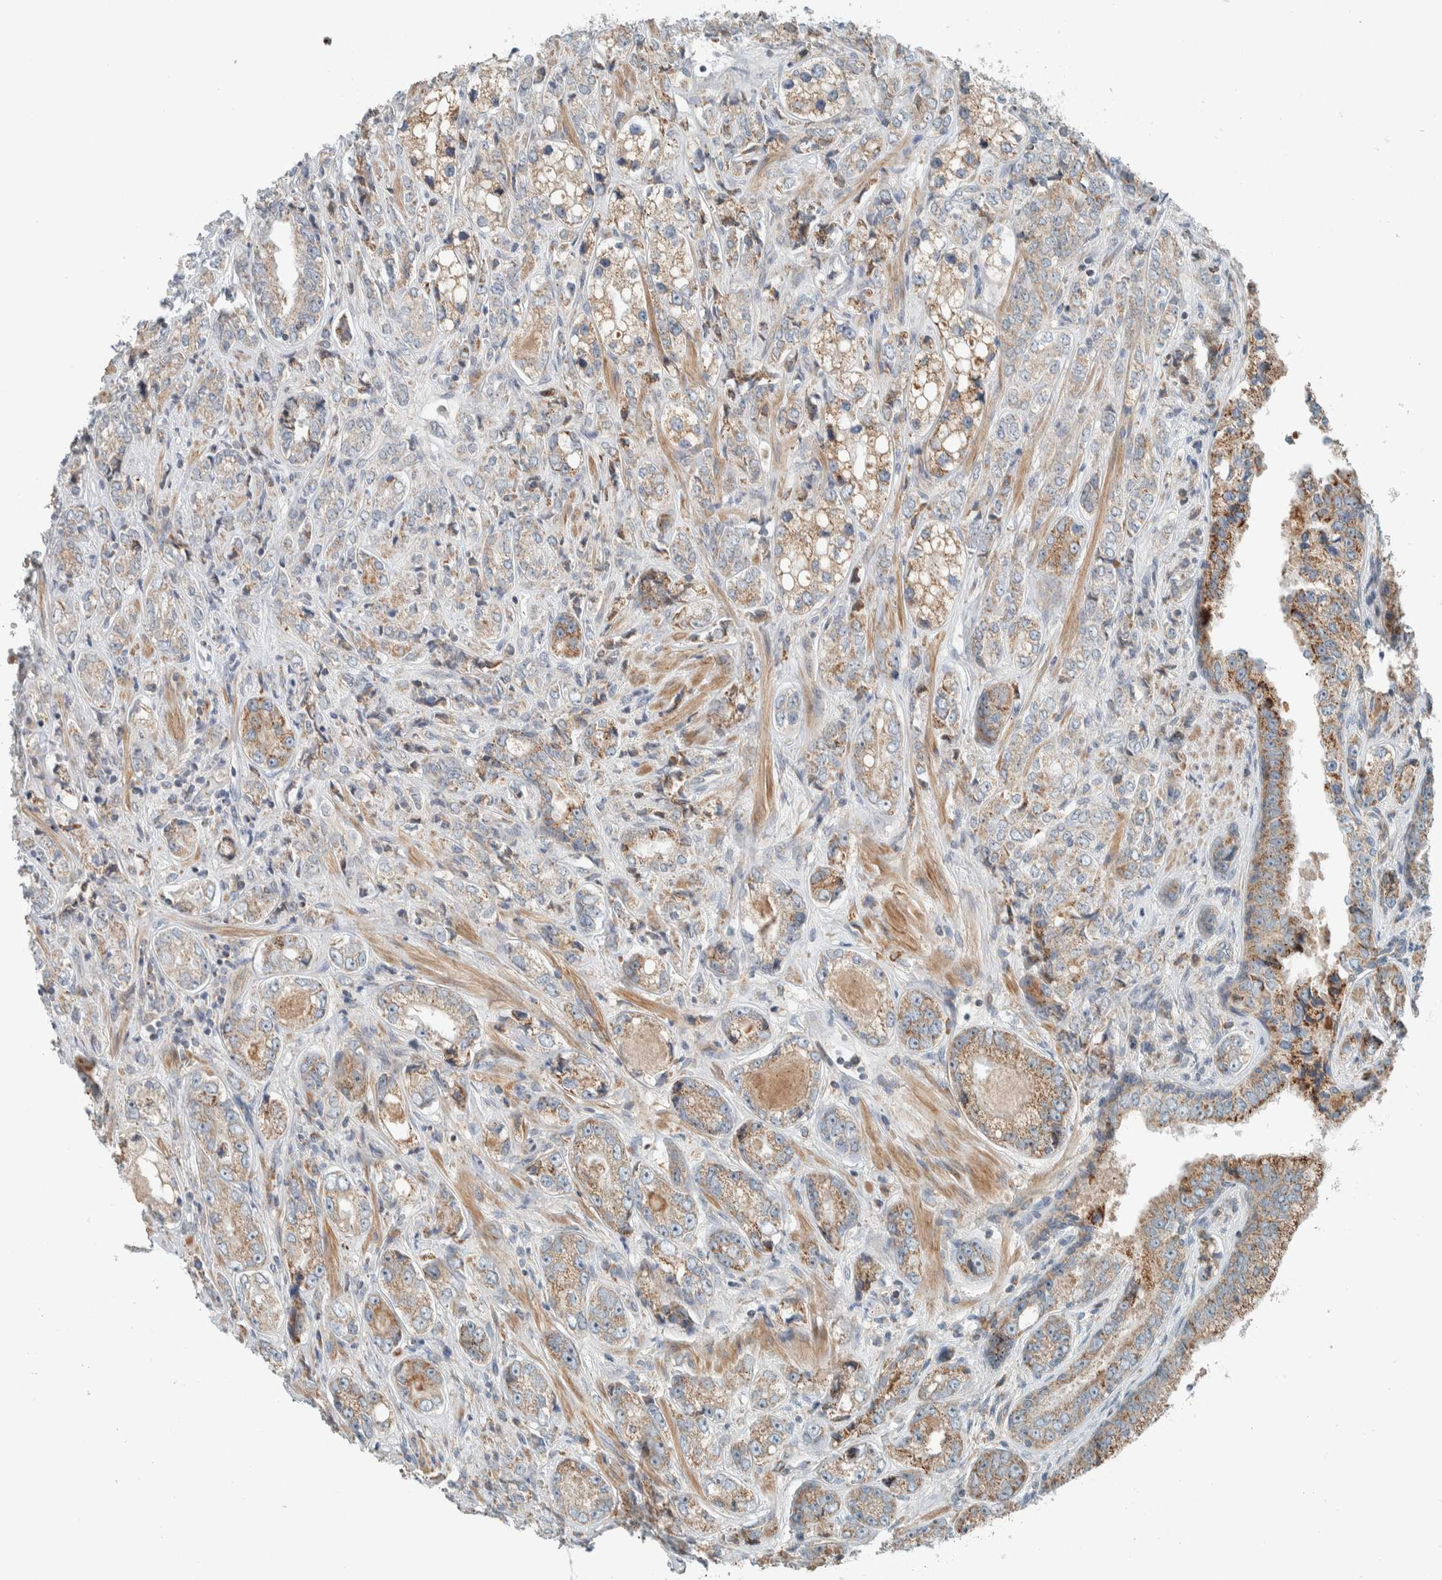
{"staining": {"intensity": "weak", "quantity": "25%-75%", "location": "cytoplasmic/membranous"}, "tissue": "prostate cancer", "cell_type": "Tumor cells", "image_type": "cancer", "snomed": [{"axis": "morphology", "description": "Adenocarcinoma, High grade"}, {"axis": "topography", "description": "Prostate"}], "caption": "Prostate adenocarcinoma (high-grade) was stained to show a protein in brown. There is low levels of weak cytoplasmic/membranous positivity in approximately 25%-75% of tumor cells.", "gene": "SLFN12L", "patient": {"sex": "male", "age": 61}}